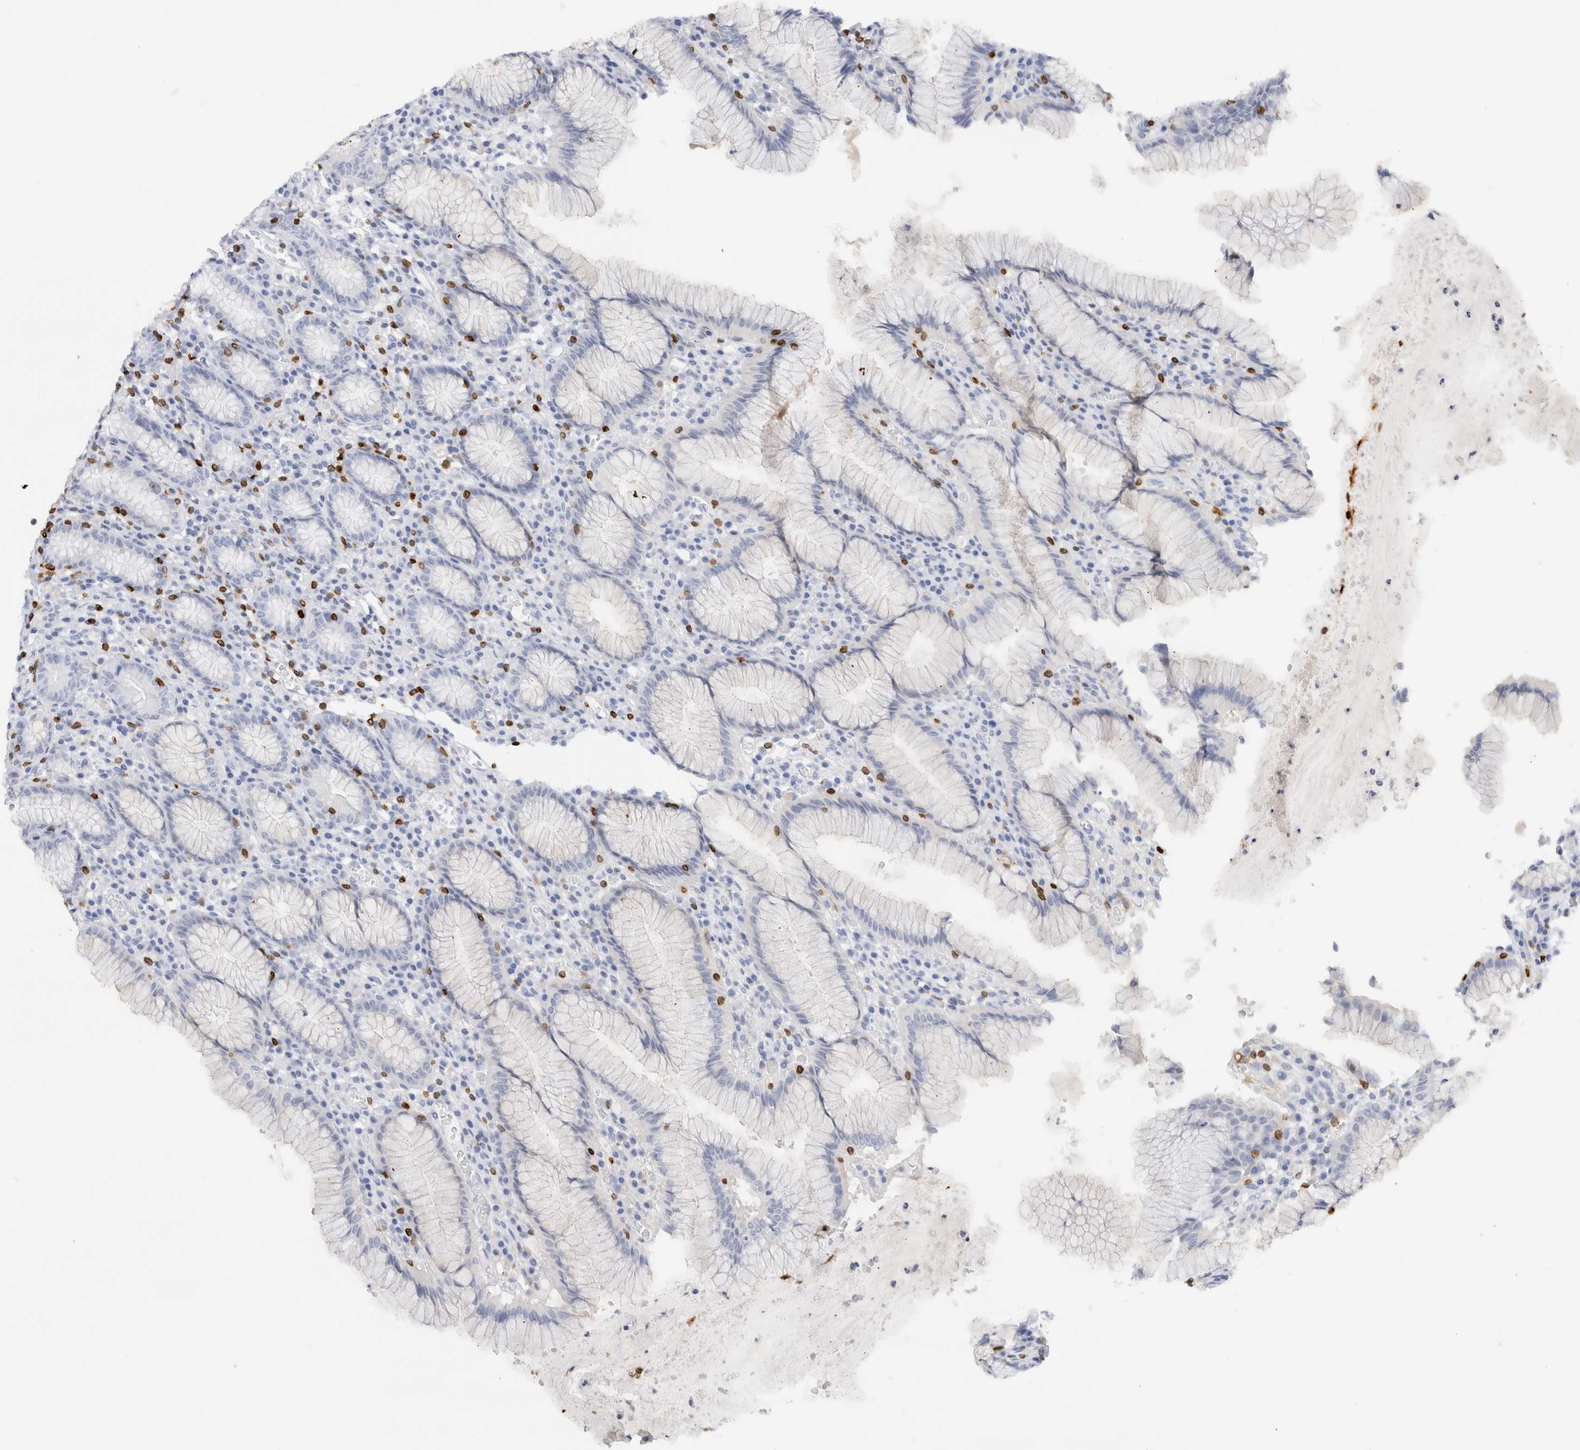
{"staining": {"intensity": "negative", "quantity": "none", "location": "none"}, "tissue": "stomach", "cell_type": "Glandular cells", "image_type": "normal", "snomed": [{"axis": "morphology", "description": "Normal tissue, NOS"}, {"axis": "topography", "description": "Stomach"}], "caption": "Immunohistochemical staining of unremarkable human stomach demonstrates no significant expression in glandular cells. (Stains: DAB (3,3'-diaminobenzidine) IHC with hematoxylin counter stain, Microscopy: brightfield microscopy at high magnification).", "gene": "ALOX5AP", "patient": {"sex": "male", "age": 55}}